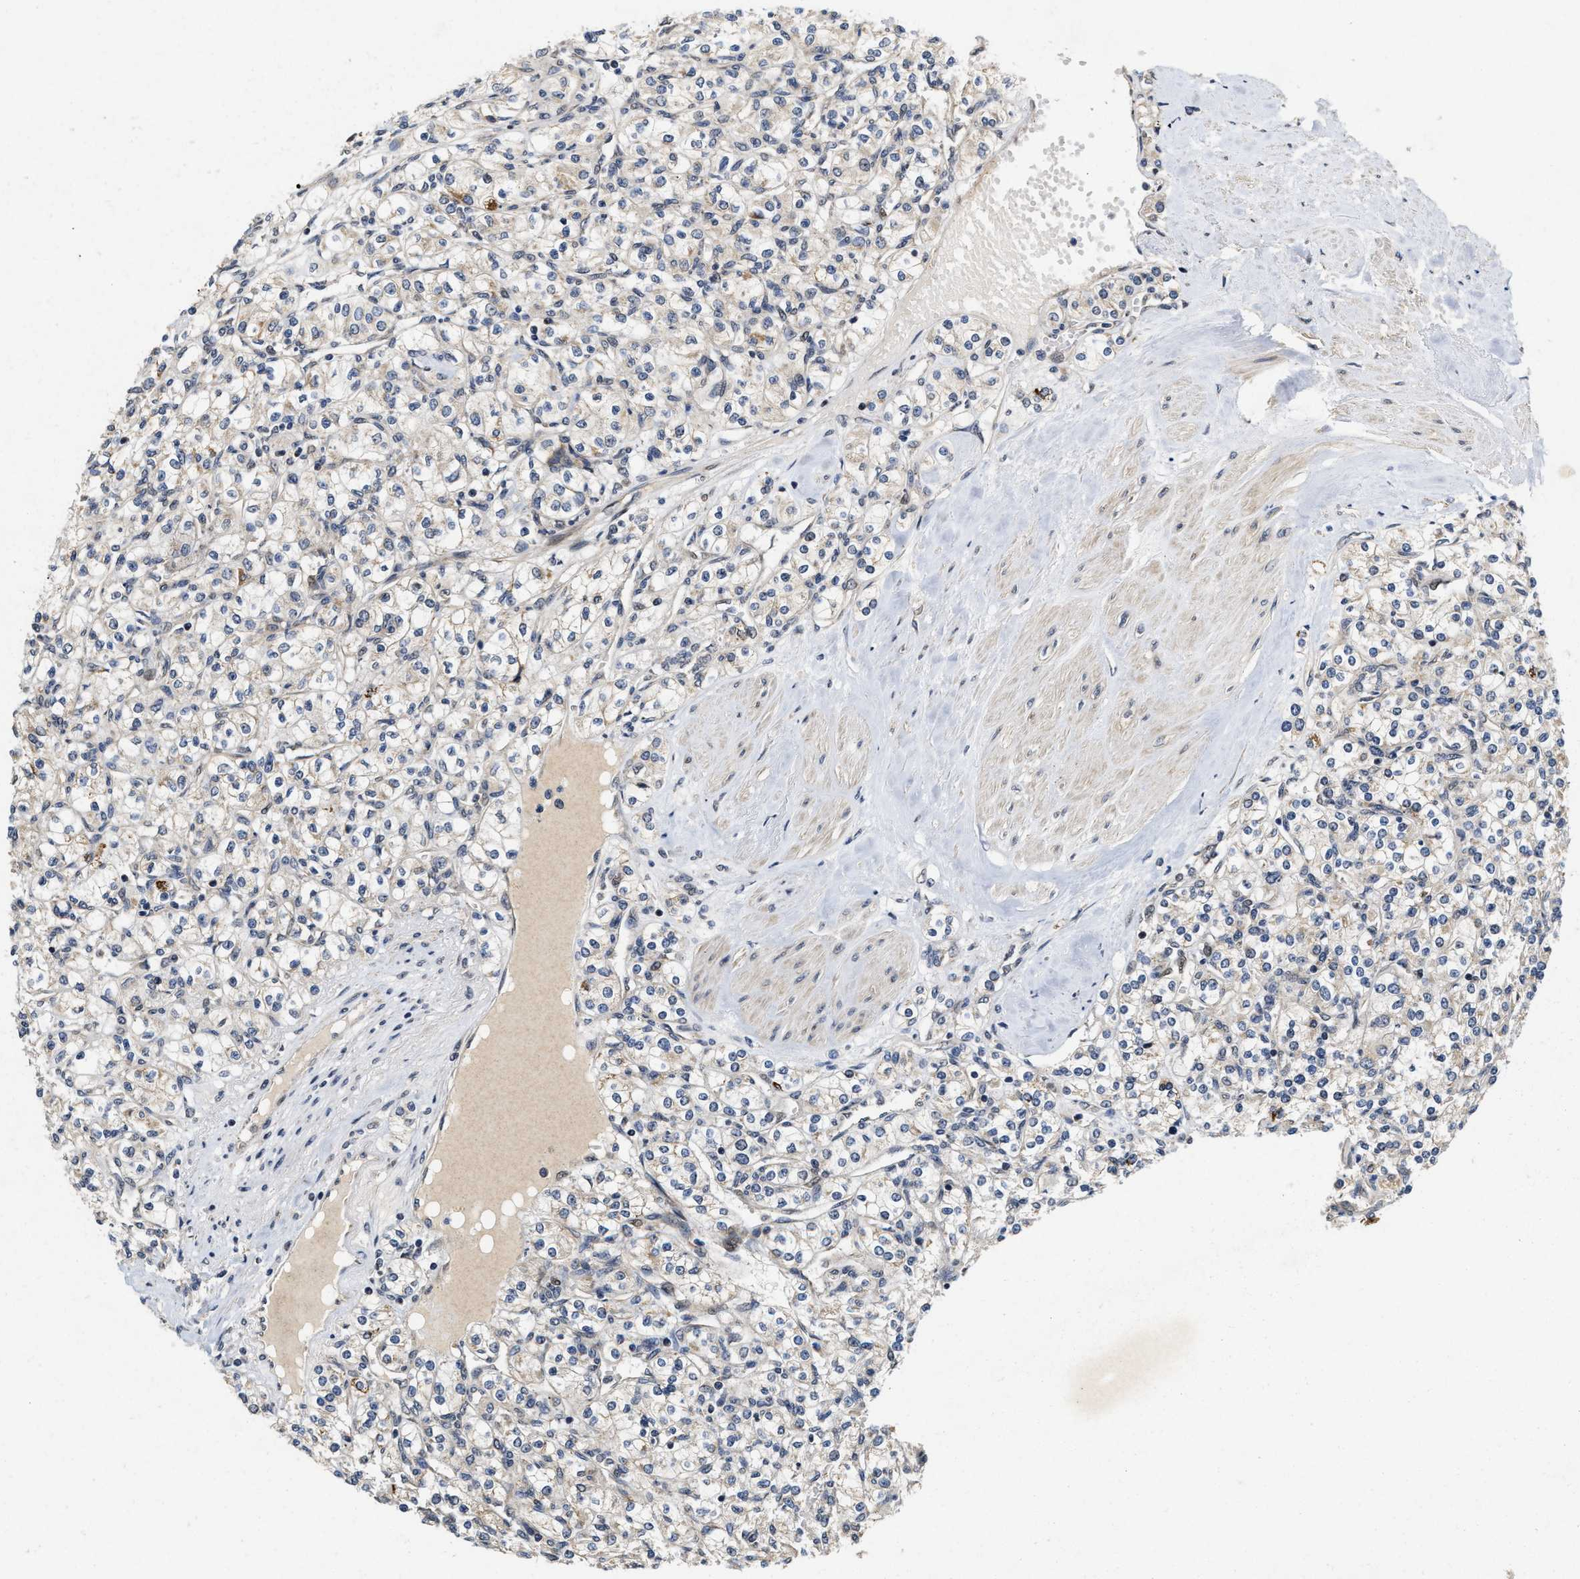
{"staining": {"intensity": "weak", "quantity": "<25%", "location": "cytoplasmic/membranous"}, "tissue": "renal cancer", "cell_type": "Tumor cells", "image_type": "cancer", "snomed": [{"axis": "morphology", "description": "Adenocarcinoma, NOS"}, {"axis": "topography", "description": "Kidney"}], "caption": "This is a micrograph of IHC staining of renal cancer, which shows no expression in tumor cells. (DAB (3,3'-diaminobenzidine) immunohistochemistry visualized using brightfield microscopy, high magnification).", "gene": "SCYL2", "patient": {"sex": "male", "age": 77}}